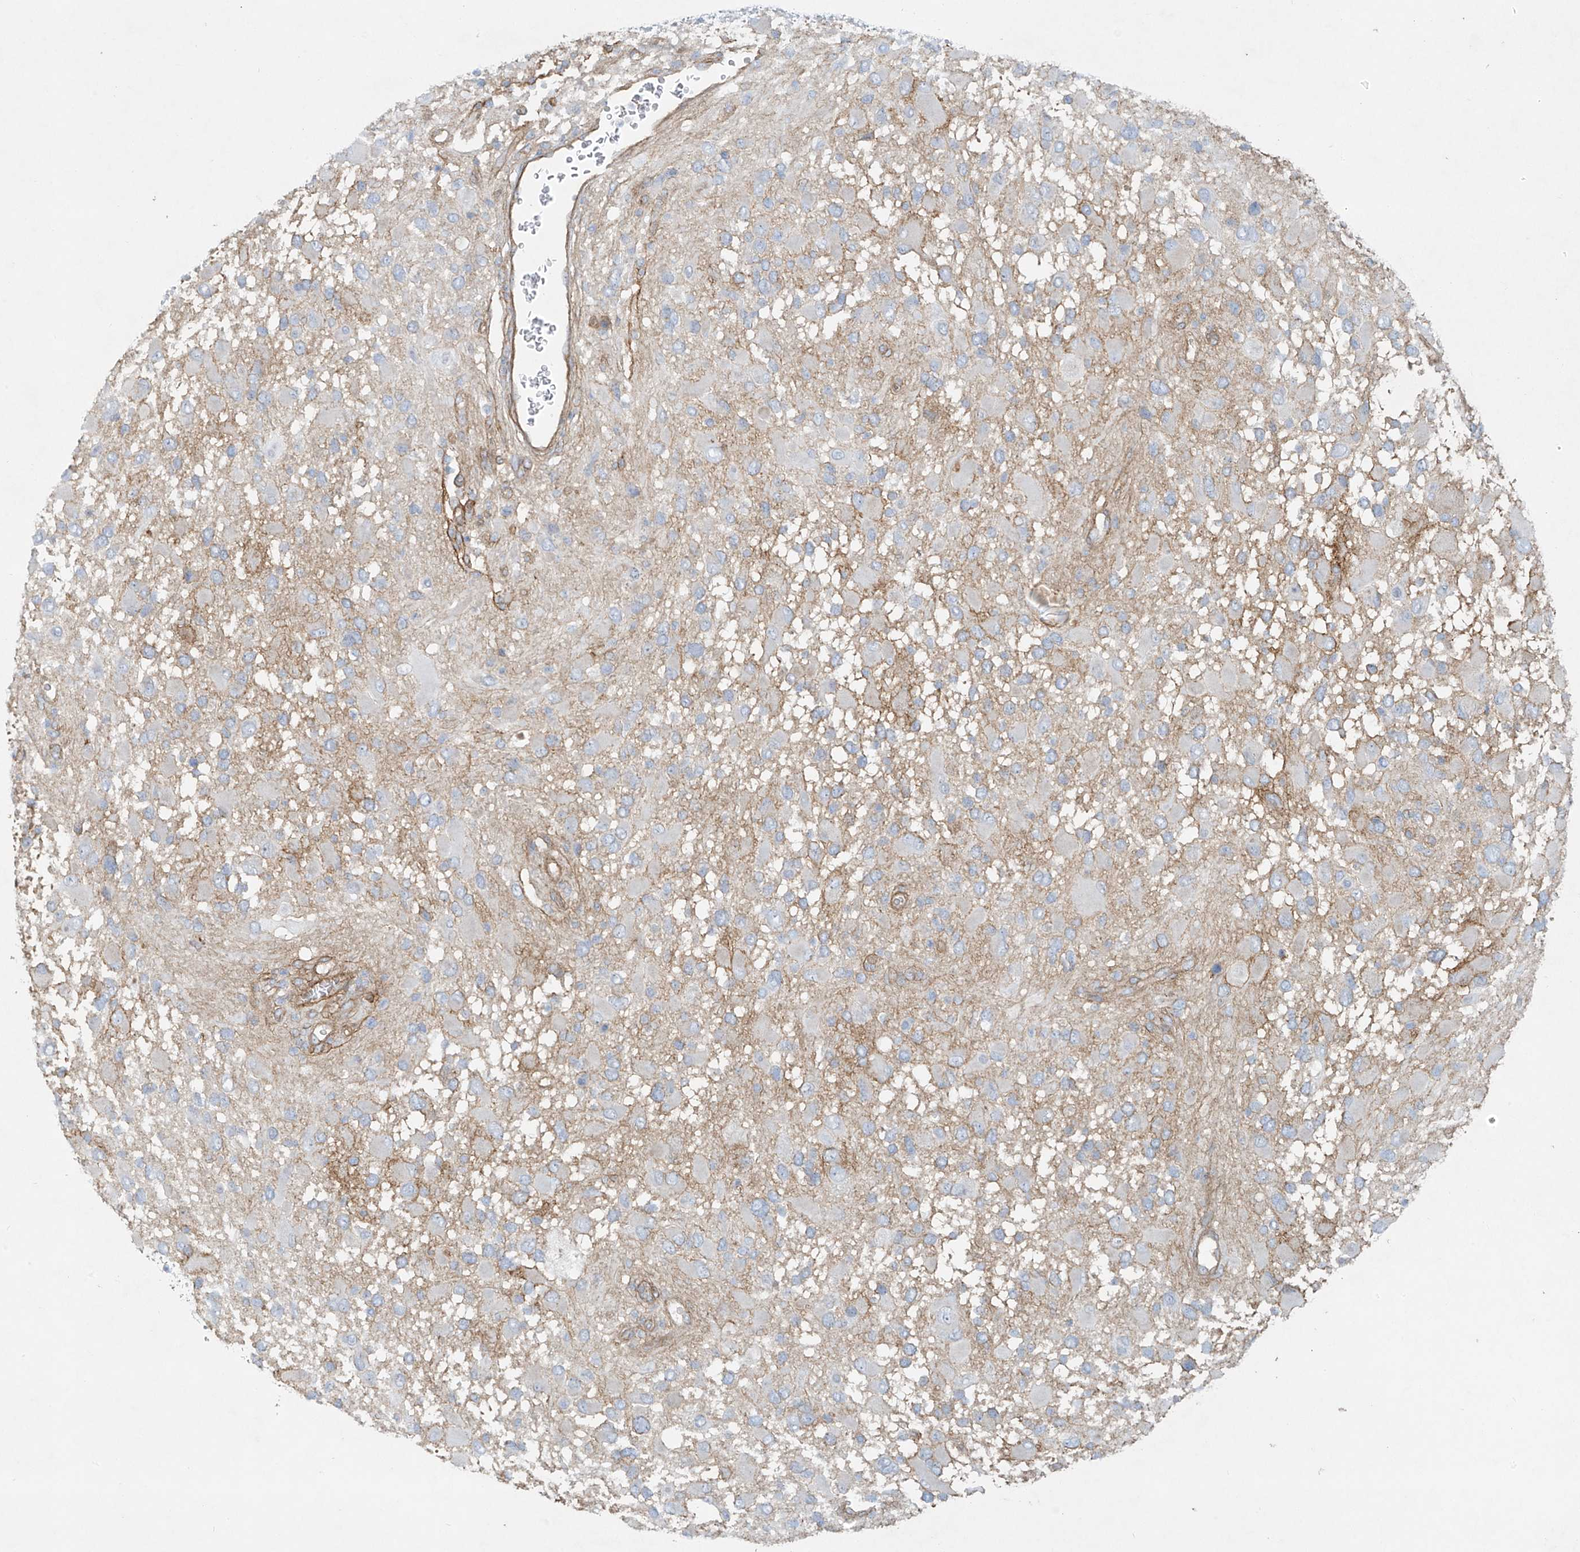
{"staining": {"intensity": "negative", "quantity": "none", "location": "none"}, "tissue": "glioma", "cell_type": "Tumor cells", "image_type": "cancer", "snomed": [{"axis": "morphology", "description": "Glioma, malignant, High grade"}, {"axis": "topography", "description": "Brain"}], "caption": "Immunohistochemistry micrograph of glioma stained for a protein (brown), which demonstrates no staining in tumor cells.", "gene": "VAMP5", "patient": {"sex": "male", "age": 53}}